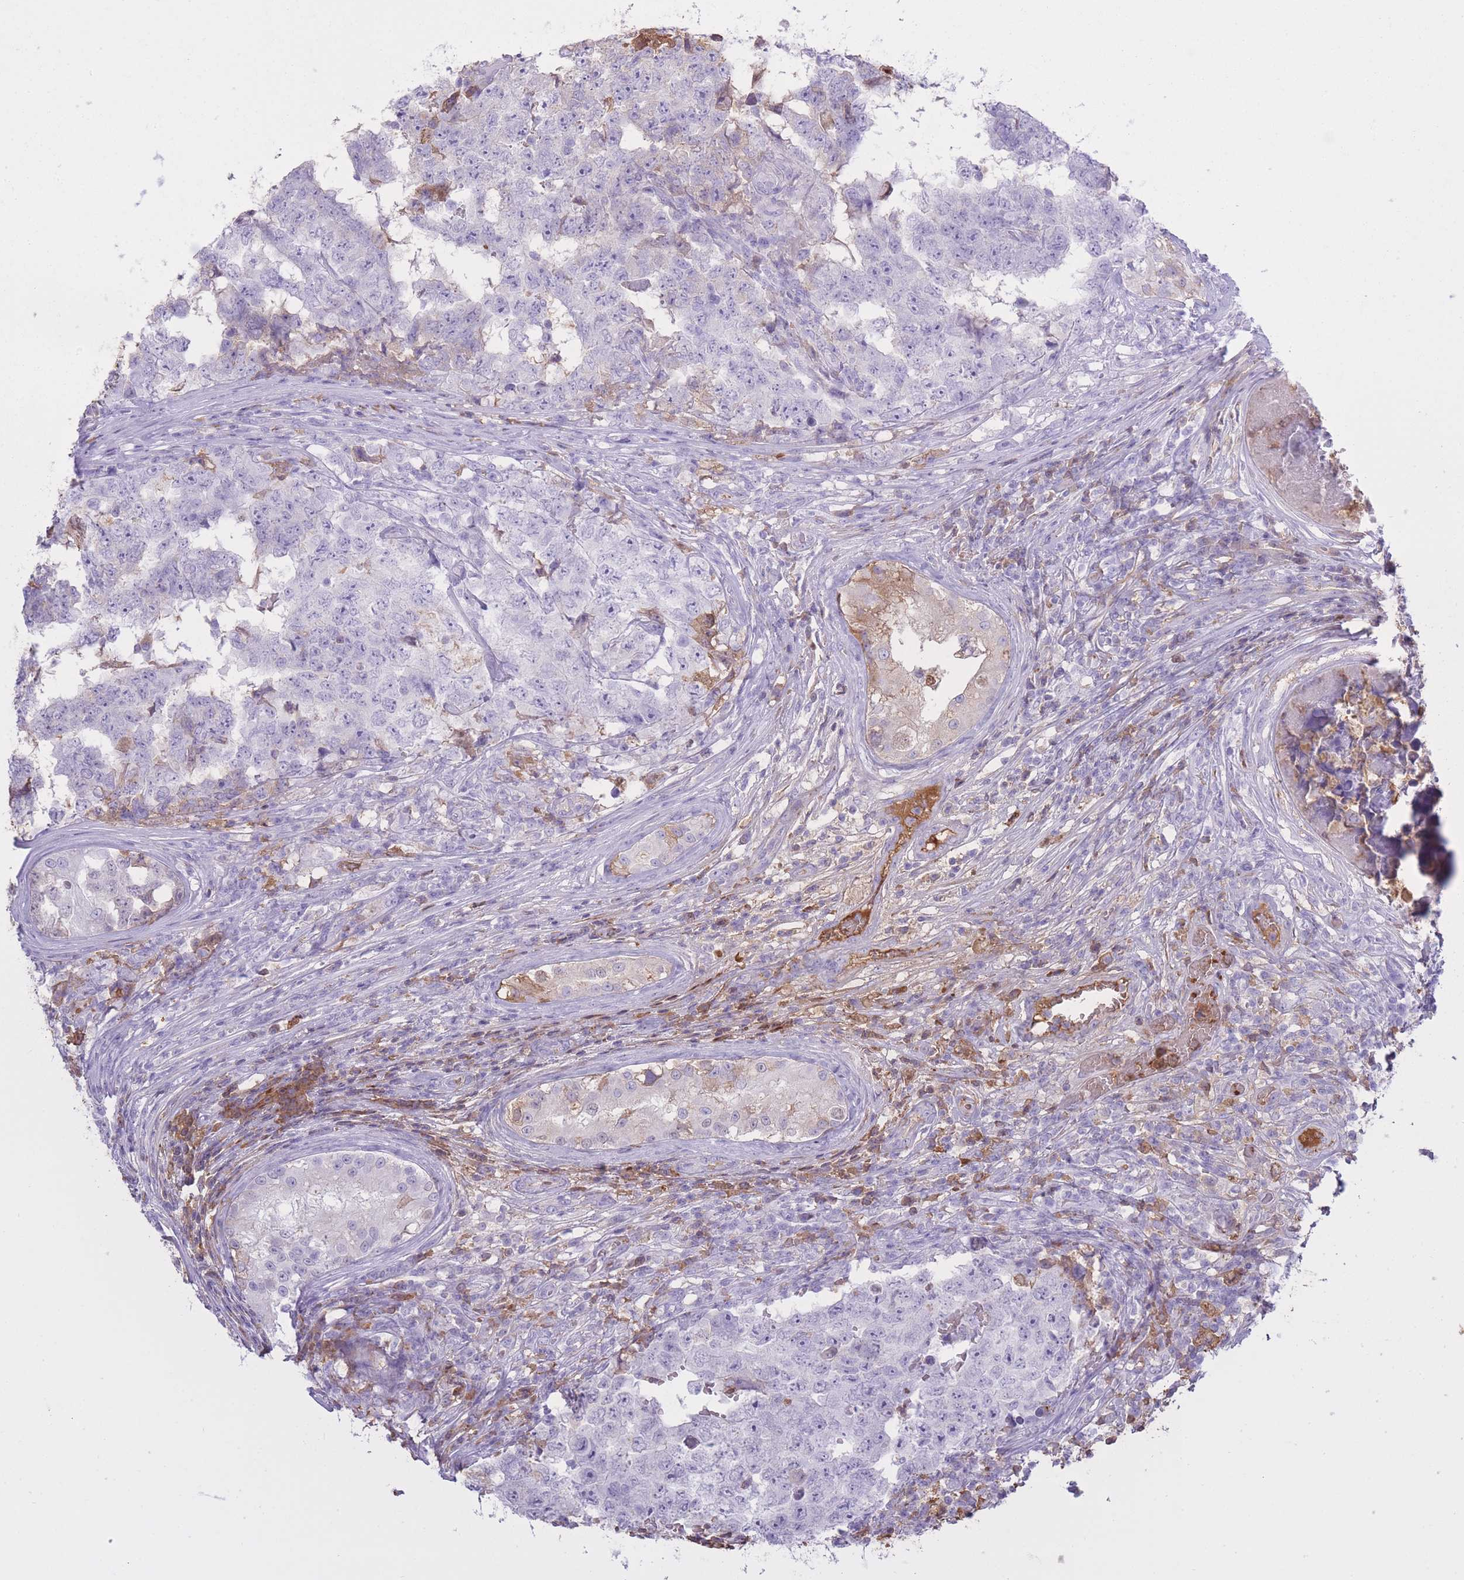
{"staining": {"intensity": "negative", "quantity": "none", "location": "none"}, "tissue": "testis cancer", "cell_type": "Tumor cells", "image_type": "cancer", "snomed": [{"axis": "morphology", "description": "Carcinoma, Embryonal, NOS"}, {"axis": "topography", "description": "Testis"}], "caption": "The histopathology image displays no staining of tumor cells in testis cancer (embryonal carcinoma). The staining is performed using DAB (3,3'-diaminobenzidine) brown chromogen with nuclei counter-stained in using hematoxylin.", "gene": "AP3S2", "patient": {"sex": "male", "age": 25}}